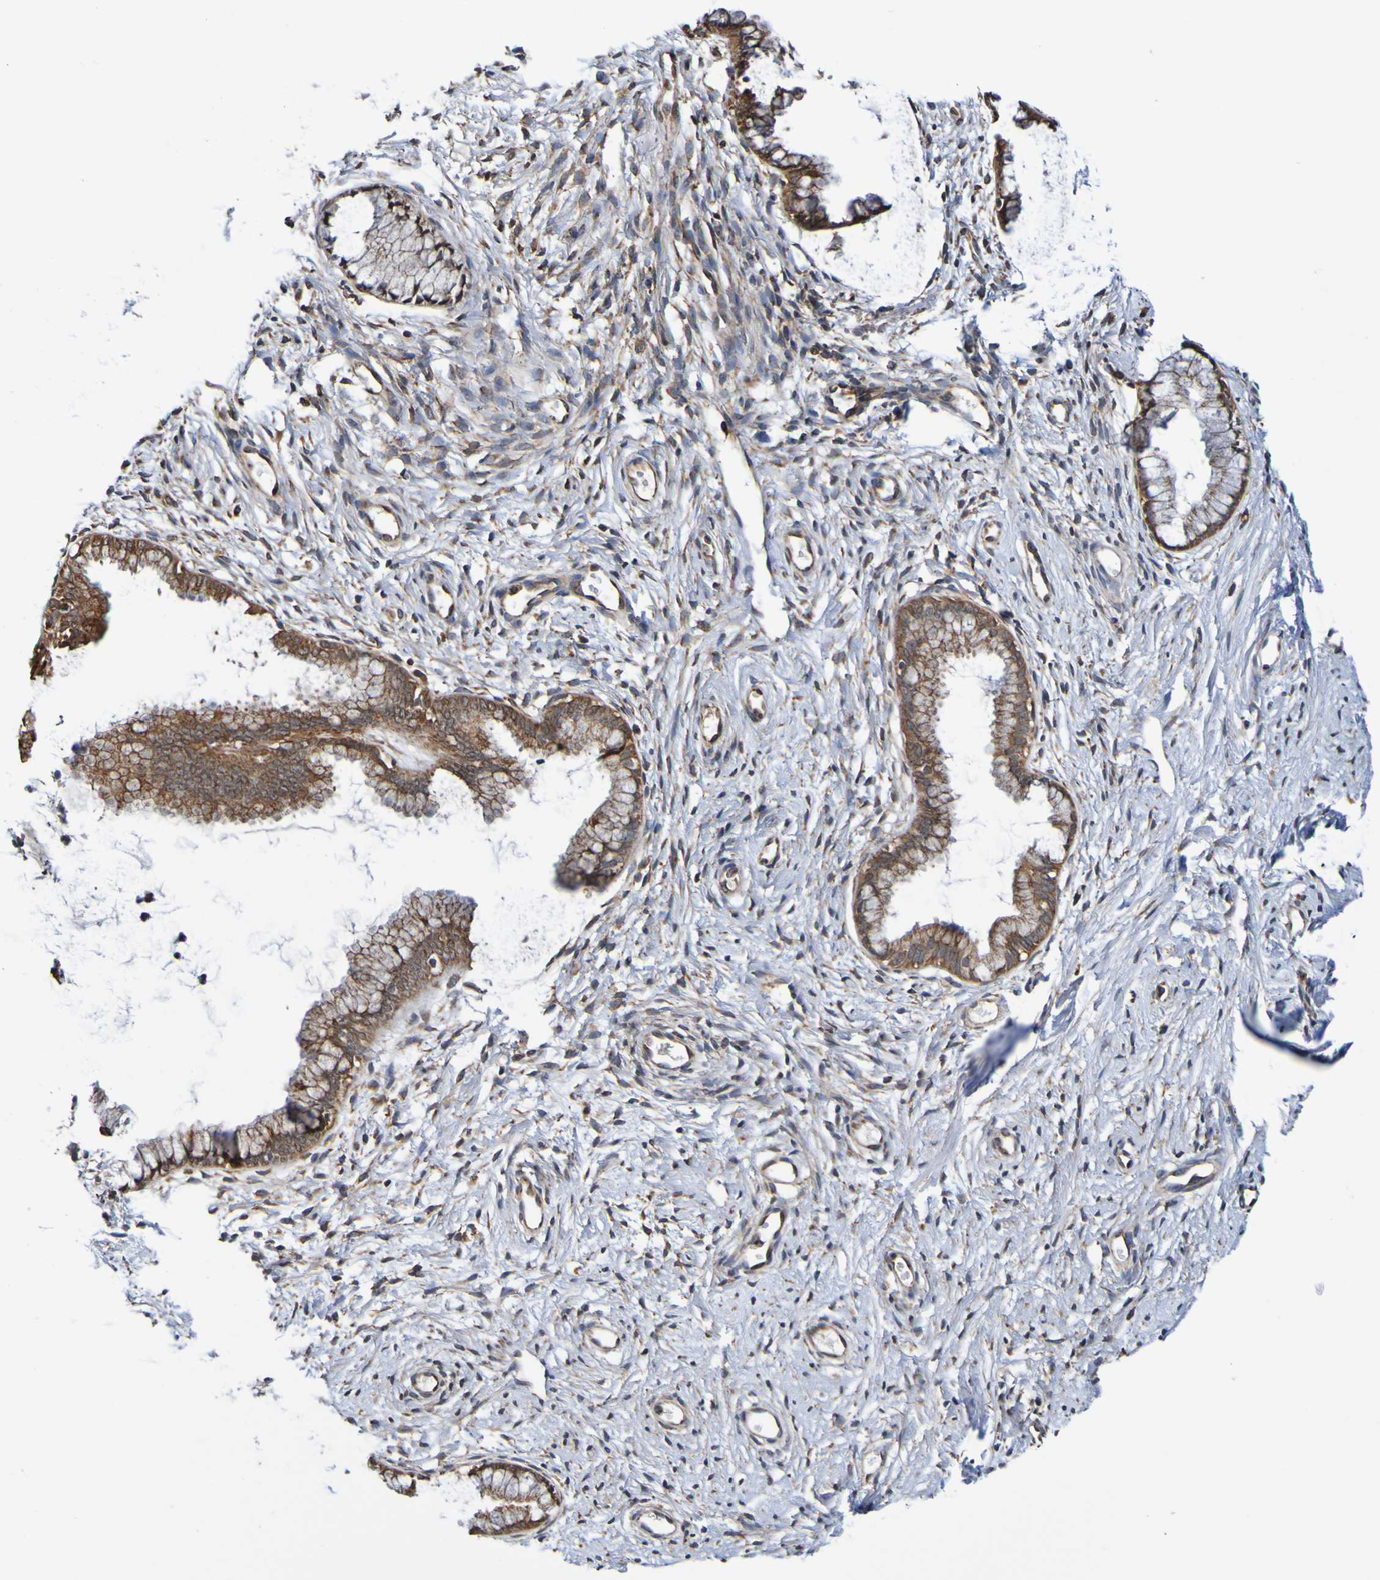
{"staining": {"intensity": "strong", "quantity": ">75%", "location": "cytoplasmic/membranous"}, "tissue": "cervix", "cell_type": "Glandular cells", "image_type": "normal", "snomed": [{"axis": "morphology", "description": "Normal tissue, NOS"}, {"axis": "topography", "description": "Cervix"}], "caption": "IHC (DAB (3,3'-diaminobenzidine)) staining of benign human cervix reveals strong cytoplasmic/membranous protein staining in about >75% of glandular cells. (brown staining indicates protein expression, while blue staining denotes nuclei).", "gene": "AXIN1", "patient": {"sex": "female", "age": 65}}